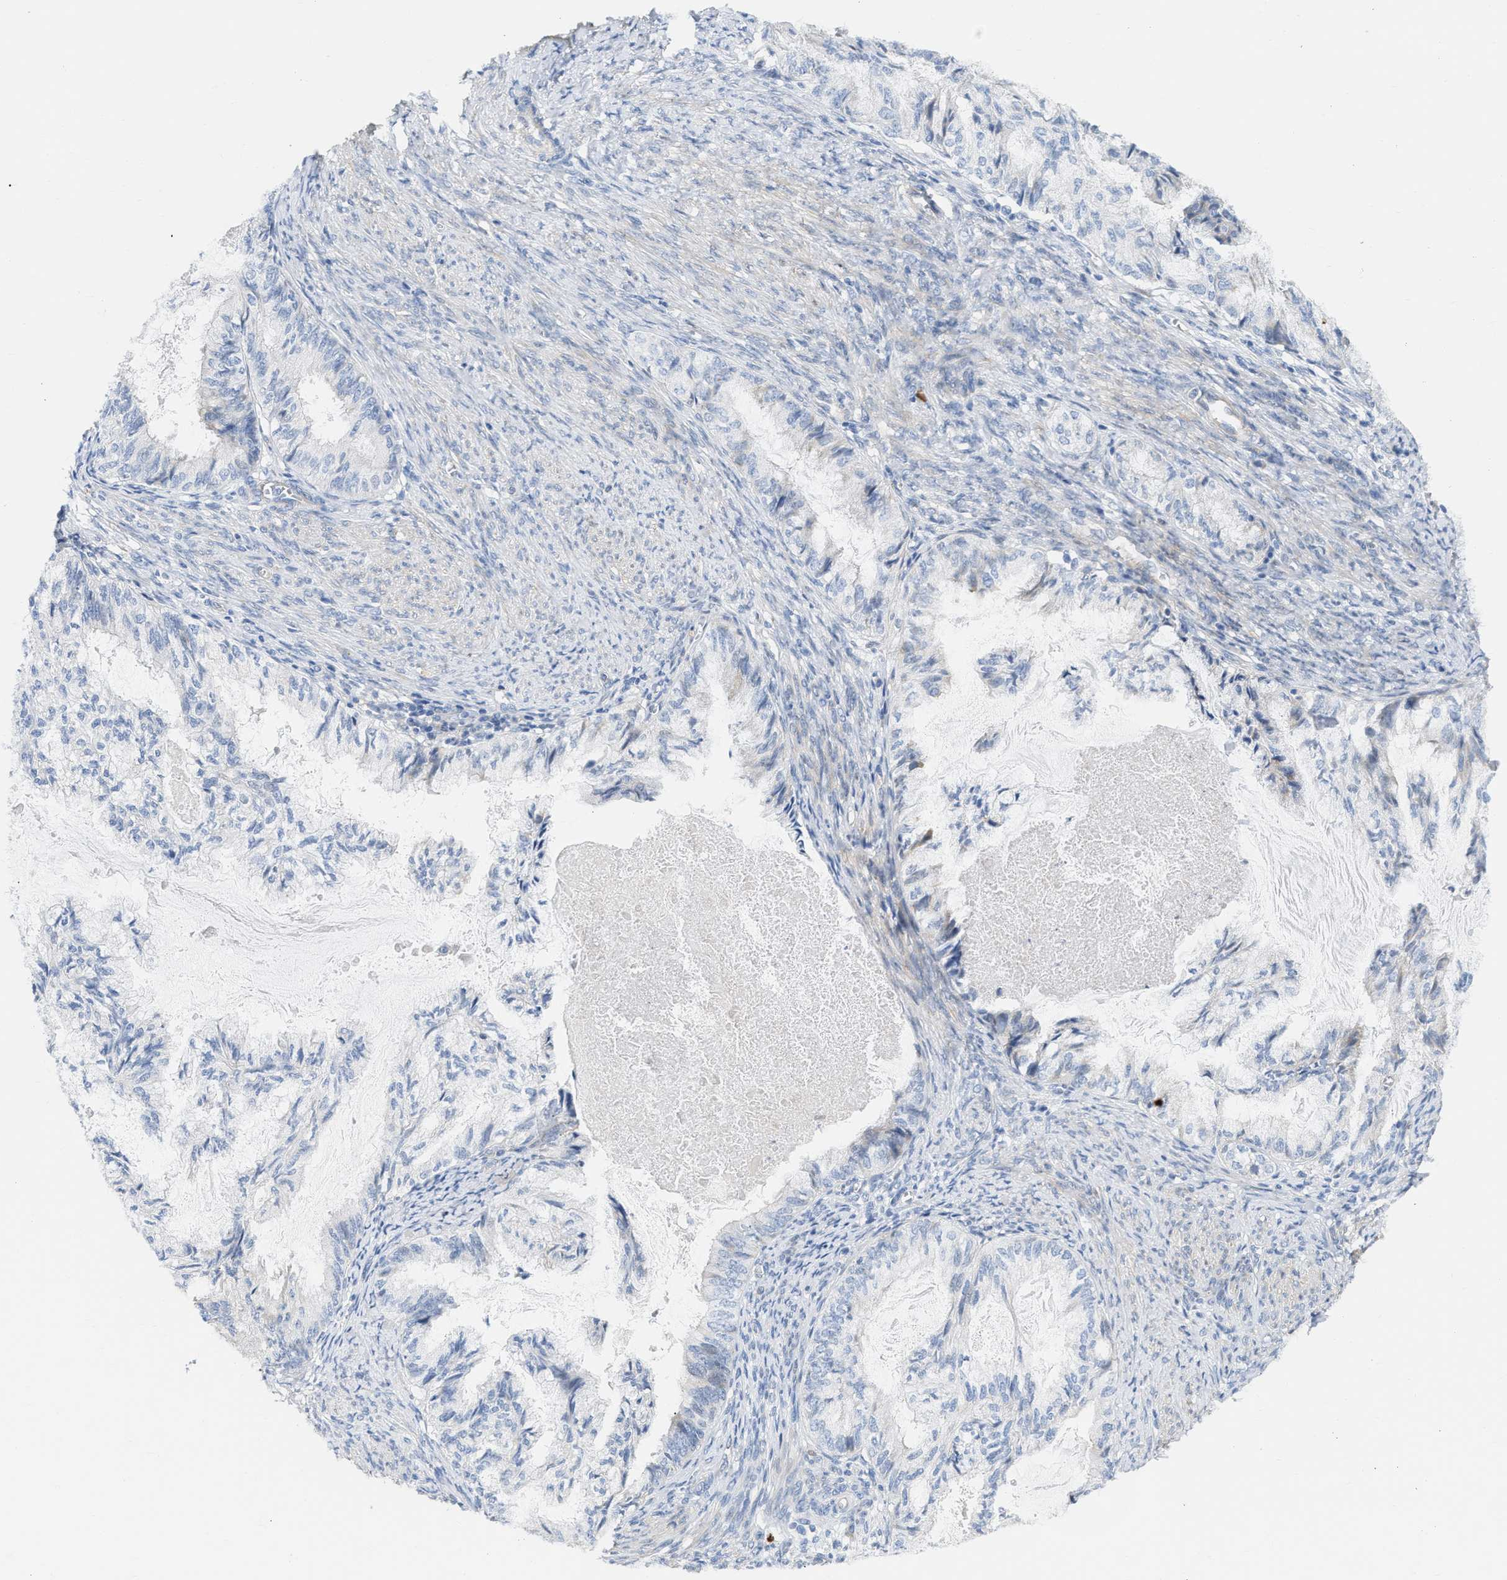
{"staining": {"intensity": "negative", "quantity": "none", "location": "none"}, "tissue": "endometrial cancer", "cell_type": "Tumor cells", "image_type": "cancer", "snomed": [{"axis": "morphology", "description": "Adenocarcinoma, NOS"}, {"axis": "topography", "description": "Endometrium"}], "caption": "The micrograph reveals no staining of tumor cells in endometrial adenocarcinoma. The staining is performed using DAB (3,3'-diaminobenzidine) brown chromogen with nuclei counter-stained in using hematoxylin.", "gene": "FHL1", "patient": {"sex": "female", "age": 86}}